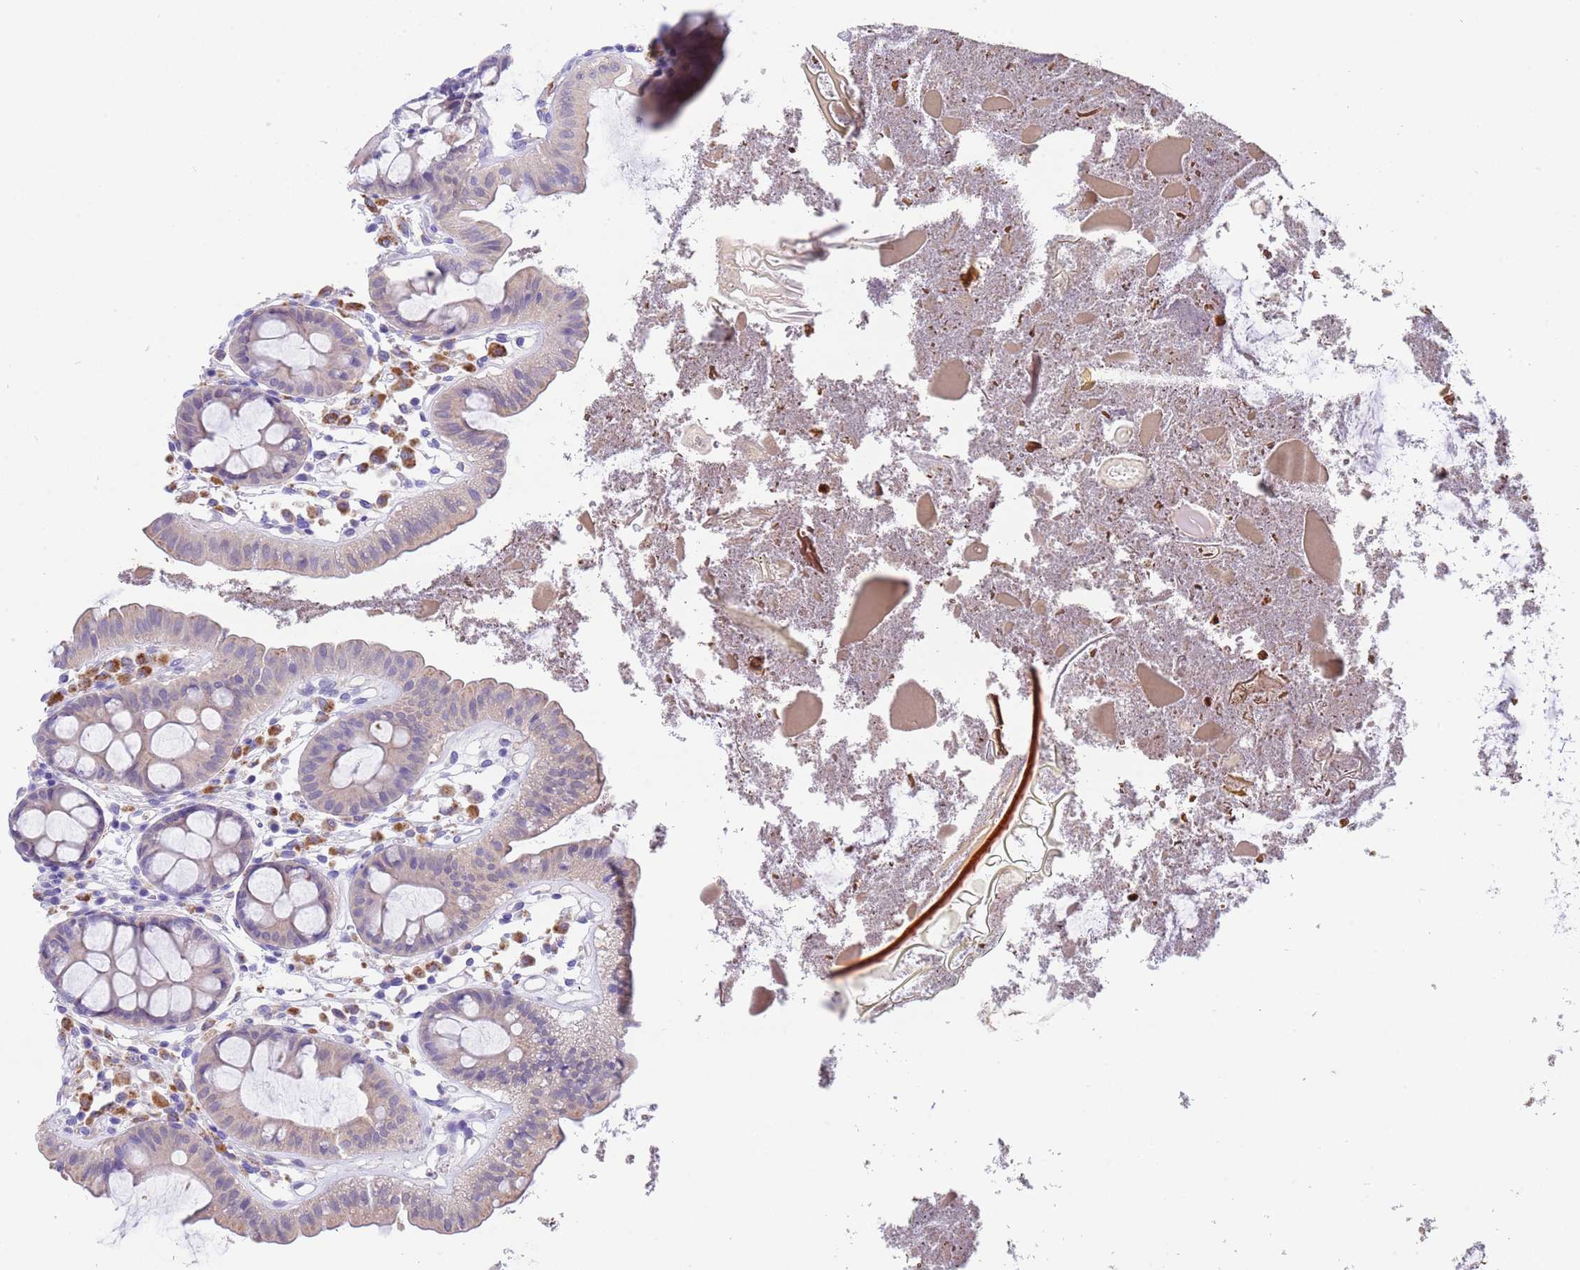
{"staining": {"intensity": "negative", "quantity": "none", "location": "none"}, "tissue": "colon", "cell_type": "Endothelial cells", "image_type": "normal", "snomed": [{"axis": "morphology", "description": "Normal tissue, NOS"}, {"axis": "topography", "description": "Colon"}], "caption": "Immunohistochemical staining of unremarkable human colon displays no significant staining in endothelial cells. (Brightfield microscopy of DAB immunohistochemistry (IHC) at high magnification).", "gene": "USP38", "patient": {"sex": "male", "age": 84}}